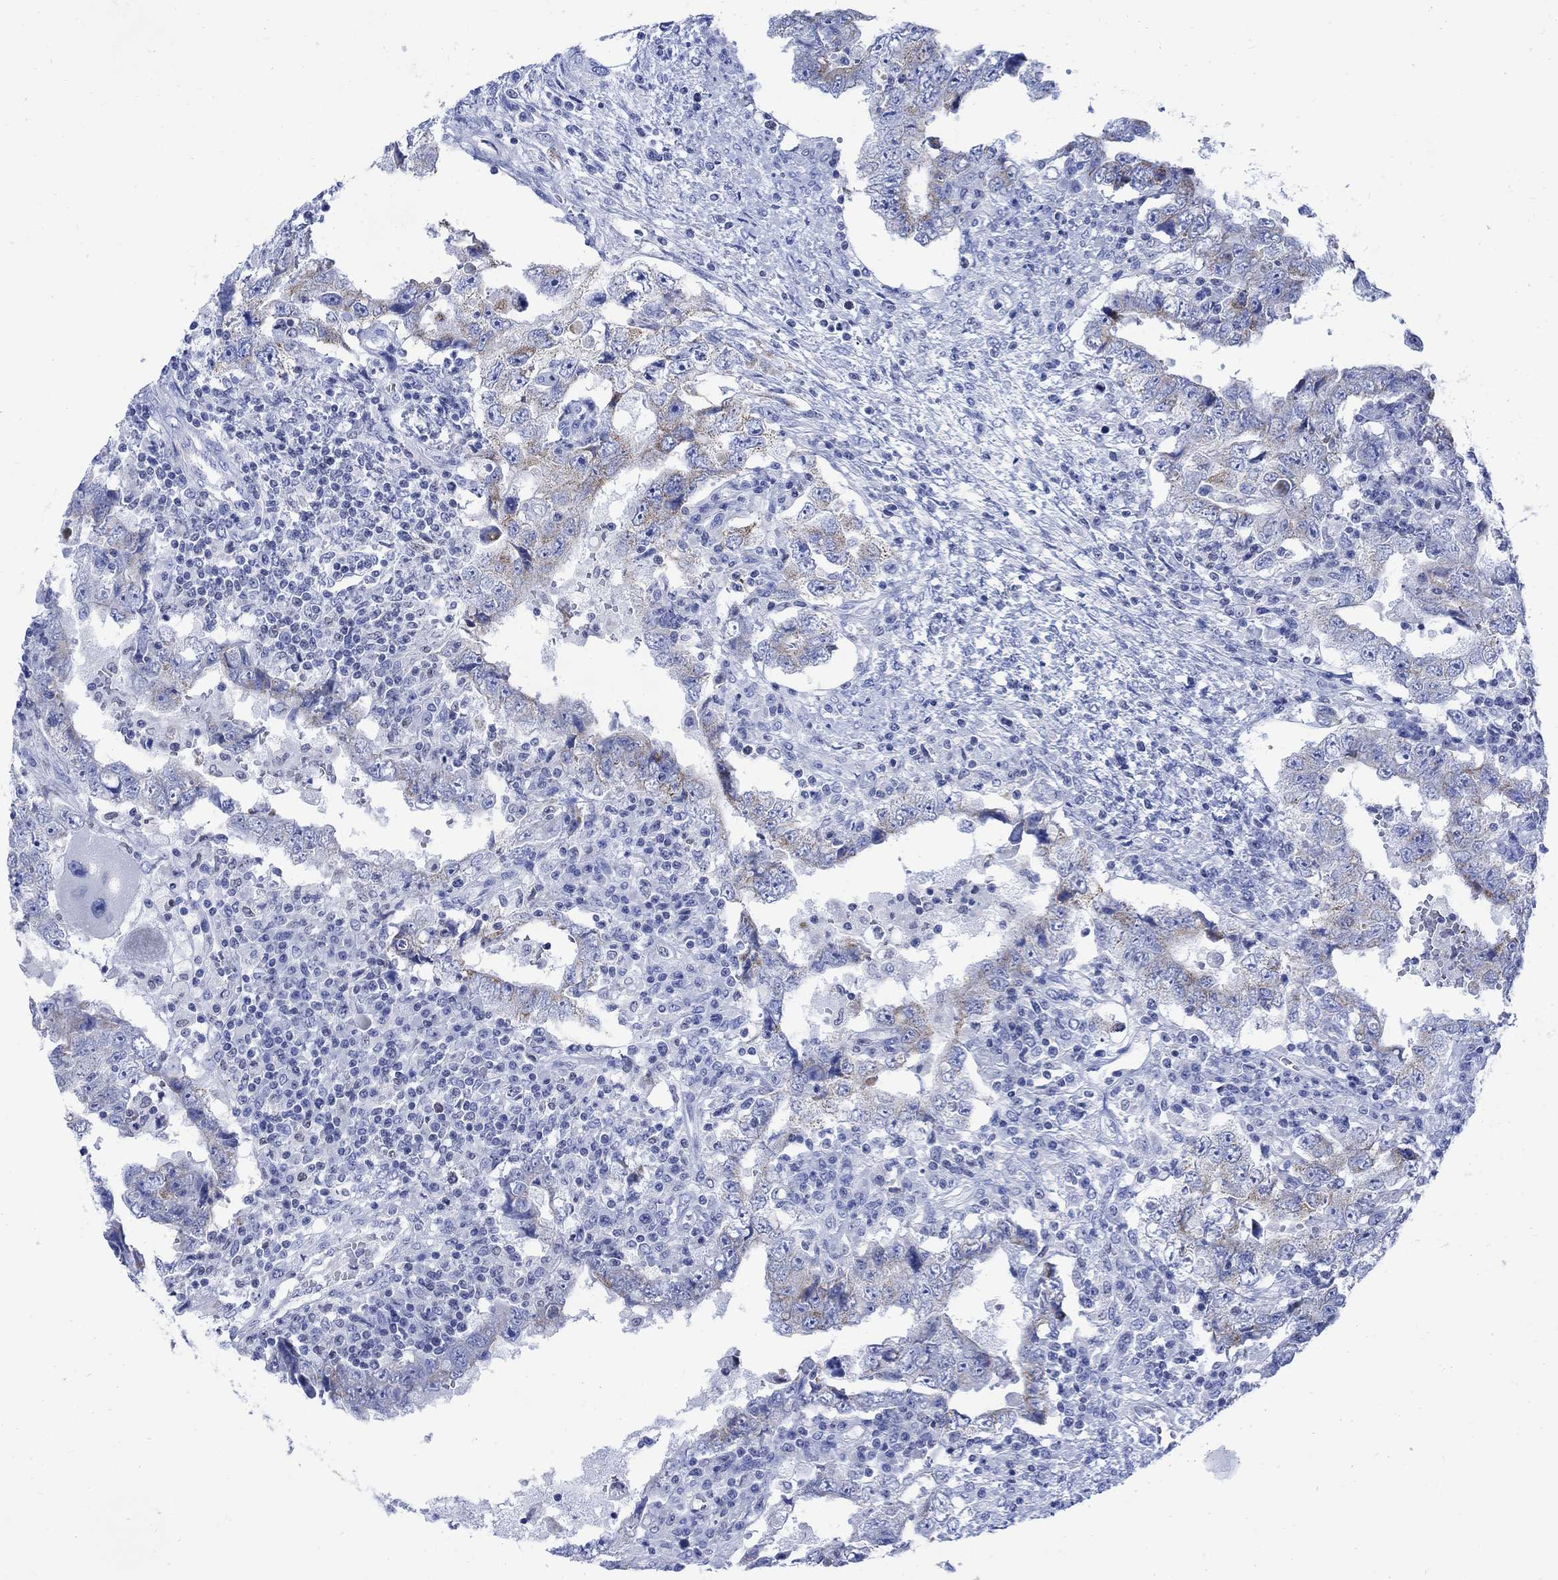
{"staining": {"intensity": "moderate", "quantity": "<25%", "location": "cytoplasmic/membranous"}, "tissue": "testis cancer", "cell_type": "Tumor cells", "image_type": "cancer", "snomed": [{"axis": "morphology", "description": "Carcinoma, Embryonal, NOS"}, {"axis": "topography", "description": "Testis"}], "caption": "Immunohistochemical staining of human testis cancer exhibits low levels of moderate cytoplasmic/membranous protein staining in about <25% of tumor cells.", "gene": "CPLX2", "patient": {"sex": "male", "age": 26}}